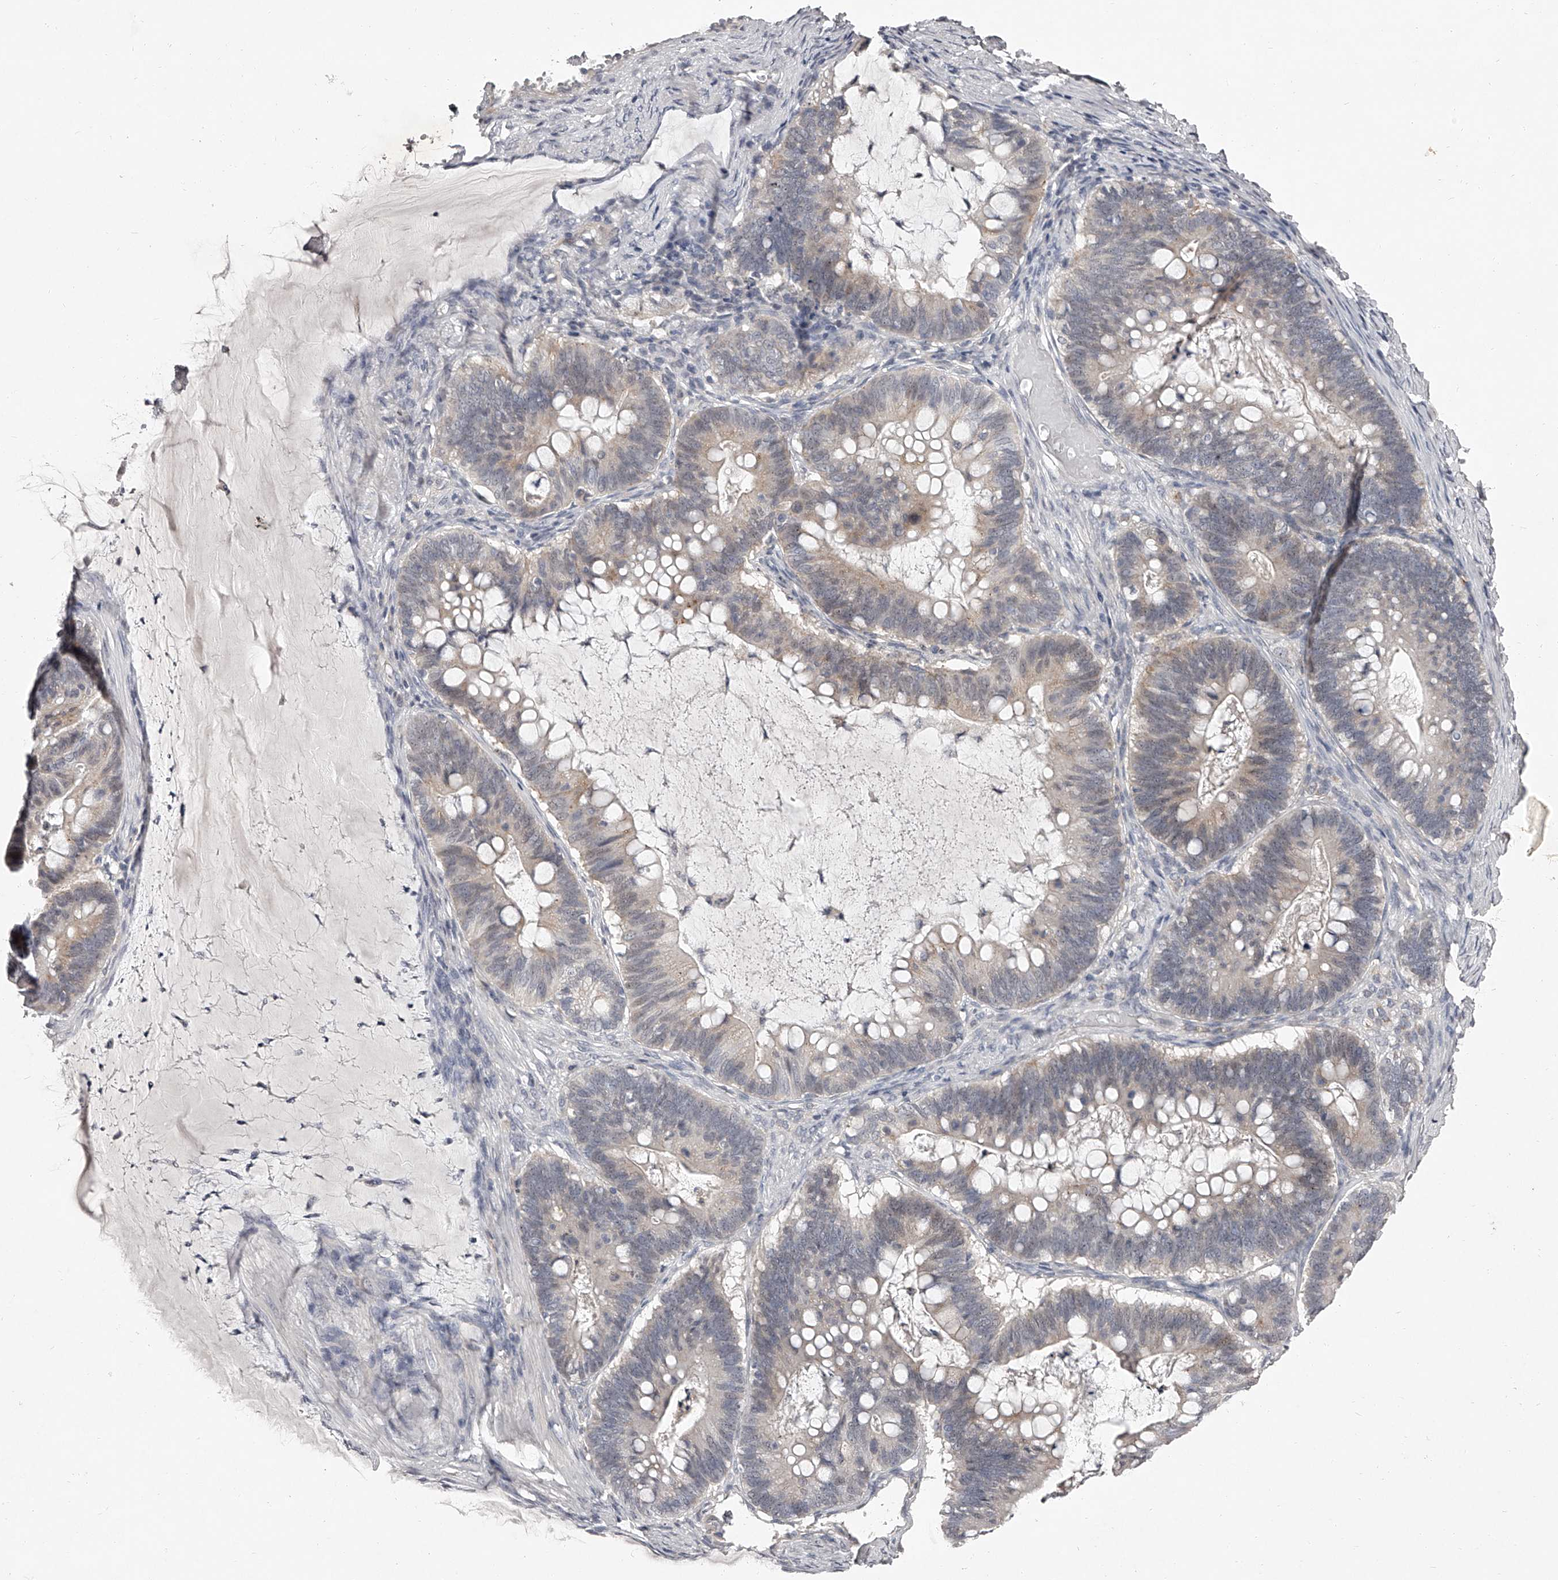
{"staining": {"intensity": "negative", "quantity": "none", "location": "none"}, "tissue": "ovarian cancer", "cell_type": "Tumor cells", "image_type": "cancer", "snomed": [{"axis": "morphology", "description": "Cystadenocarcinoma, mucinous, NOS"}, {"axis": "topography", "description": "Ovary"}], "caption": "A photomicrograph of ovarian mucinous cystadenocarcinoma stained for a protein displays no brown staining in tumor cells. (Stains: DAB (3,3'-diaminobenzidine) immunohistochemistry with hematoxylin counter stain, Microscopy: brightfield microscopy at high magnification).", "gene": "NT5DC1", "patient": {"sex": "female", "age": 61}}